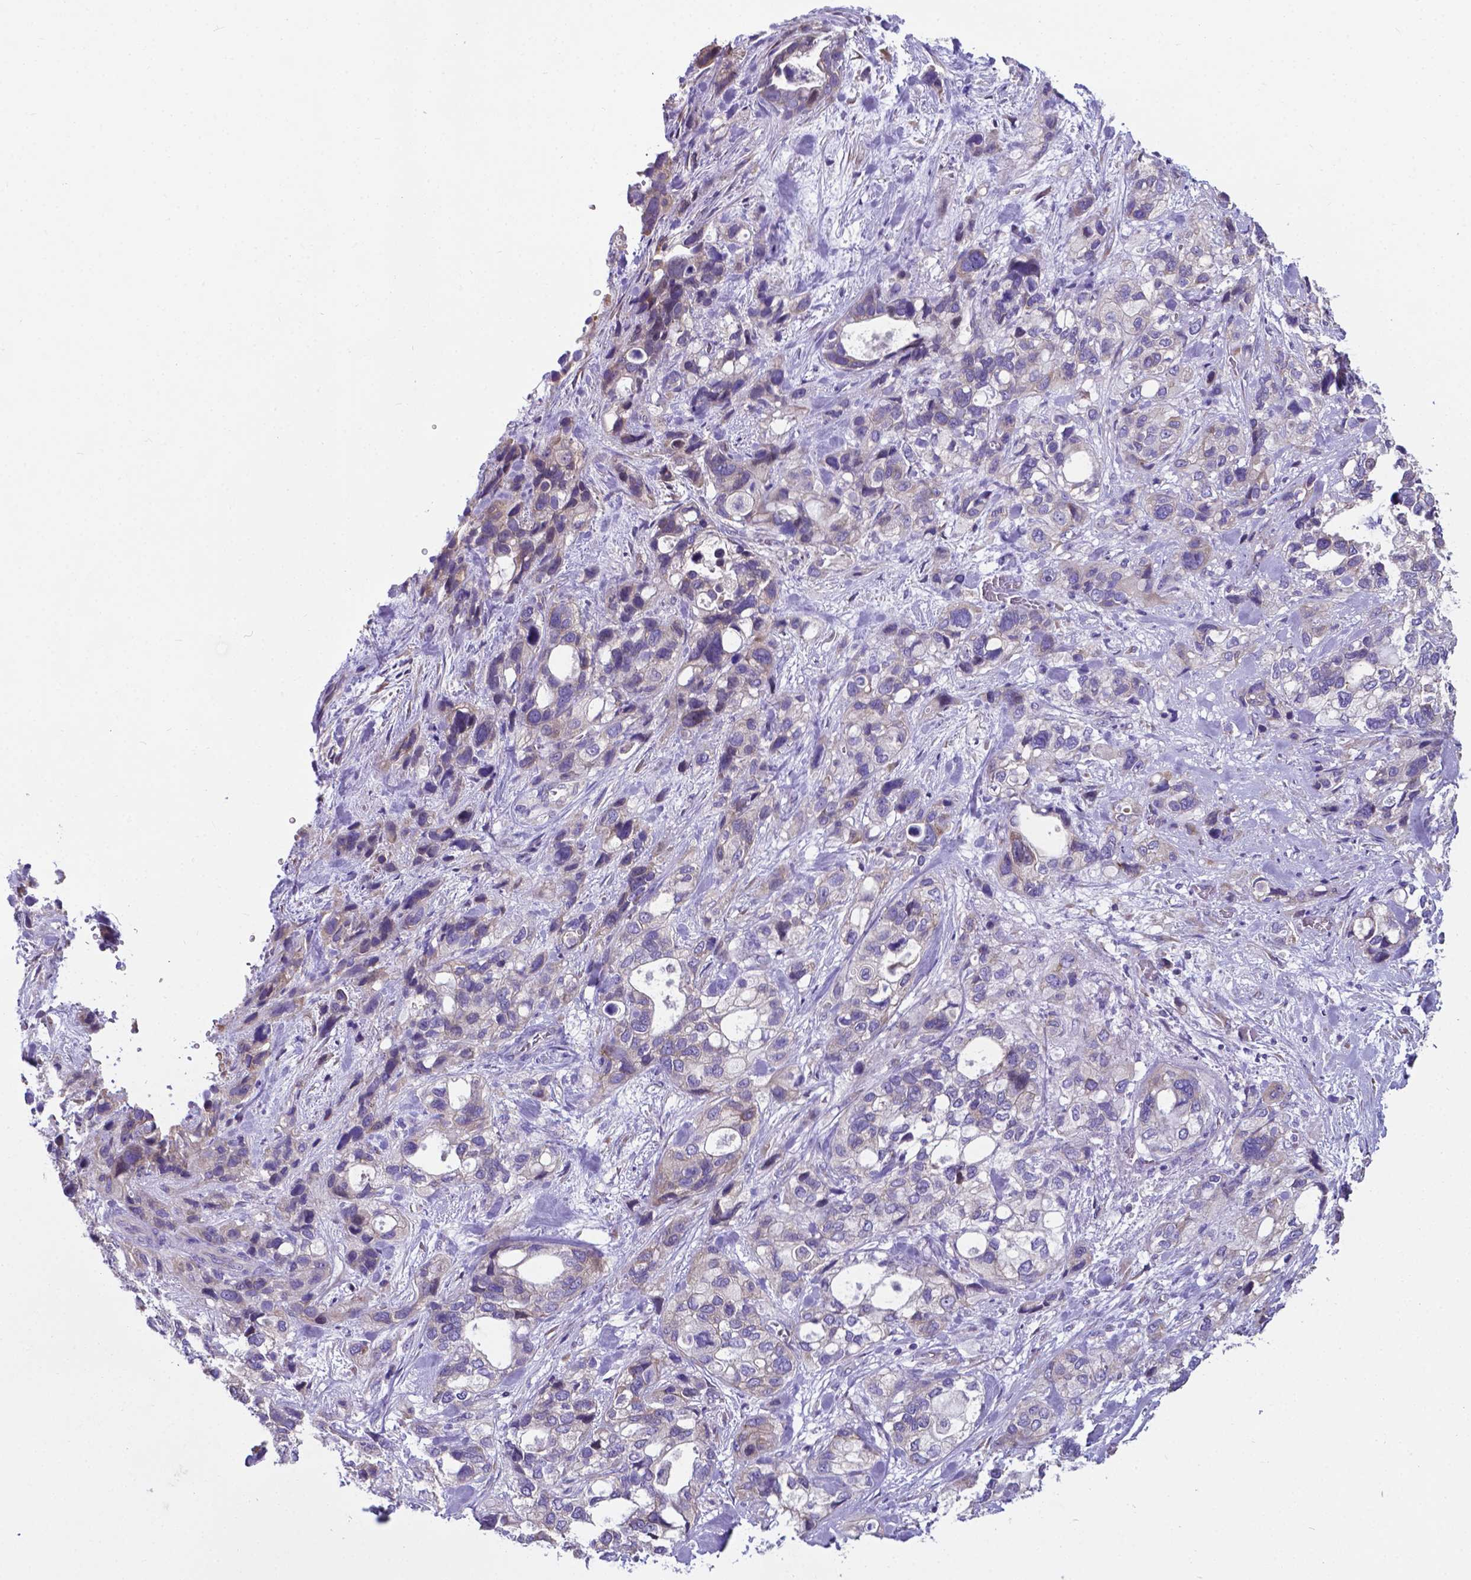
{"staining": {"intensity": "weak", "quantity": ">75%", "location": "cytoplasmic/membranous"}, "tissue": "stomach cancer", "cell_type": "Tumor cells", "image_type": "cancer", "snomed": [{"axis": "morphology", "description": "Adenocarcinoma, NOS"}, {"axis": "topography", "description": "Stomach, upper"}], "caption": "Adenocarcinoma (stomach) stained with DAB (3,3'-diaminobenzidine) immunohistochemistry (IHC) displays low levels of weak cytoplasmic/membranous staining in approximately >75% of tumor cells. (DAB (3,3'-diaminobenzidine) IHC with brightfield microscopy, high magnification).", "gene": "RPL6", "patient": {"sex": "female", "age": 81}}